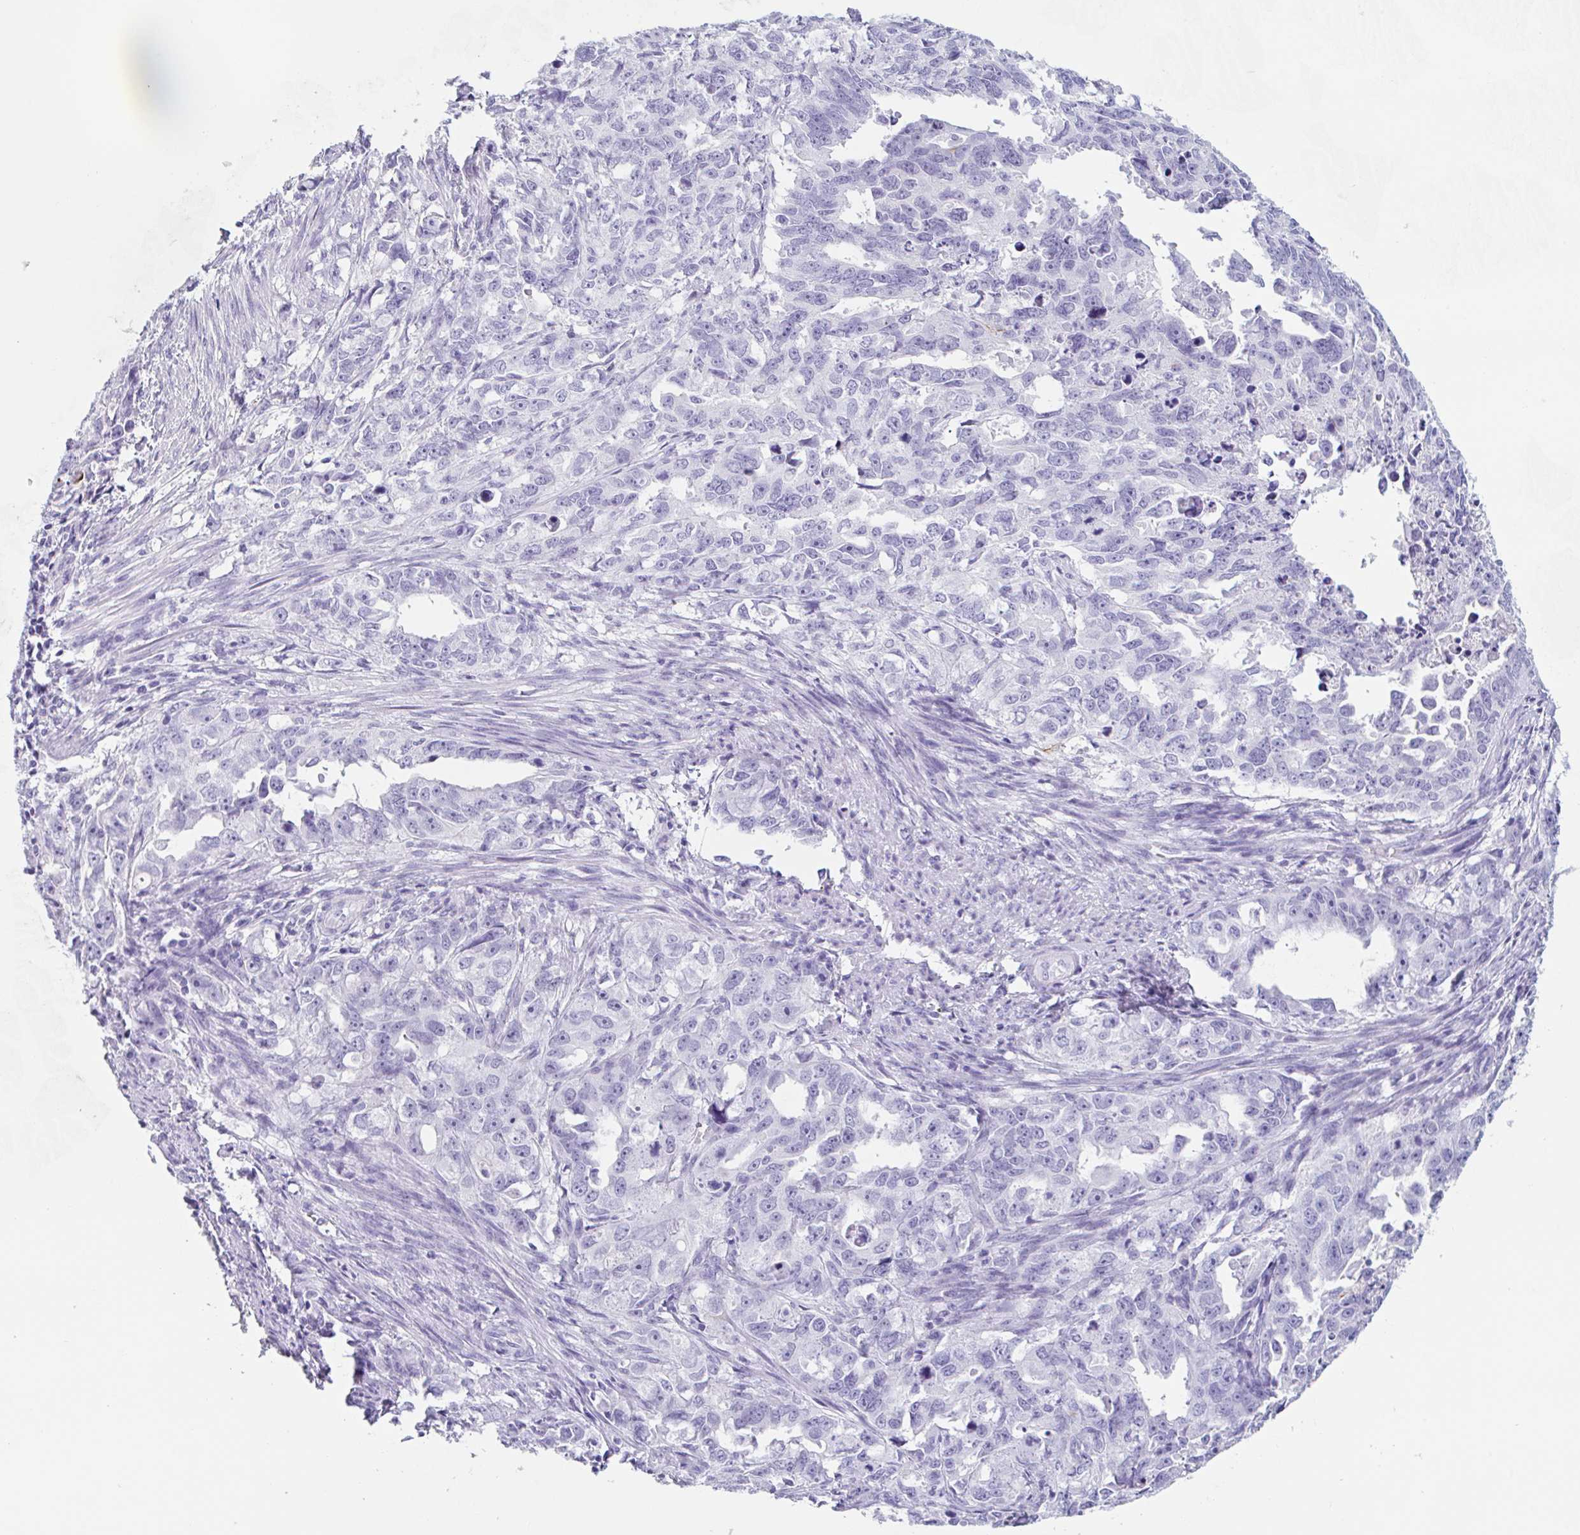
{"staining": {"intensity": "negative", "quantity": "none", "location": "none"}, "tissue": "endometrial cancer", "cell_type": "Tumor cells", "image_type": "cancer", "snomed": [{"axis": "morphology", "description": "Adenocarcinoma, NOS"}, {"axis": "topography", "description": "Endometrium"}], "caption": "High power microscopy photomicrograph of an immunohistochemistry photomicrograph of endometrial cancer, revealing no significant staining in tumor cells.", "gene": "EMC4", "patient": {"sex": "female", "age": 65}}